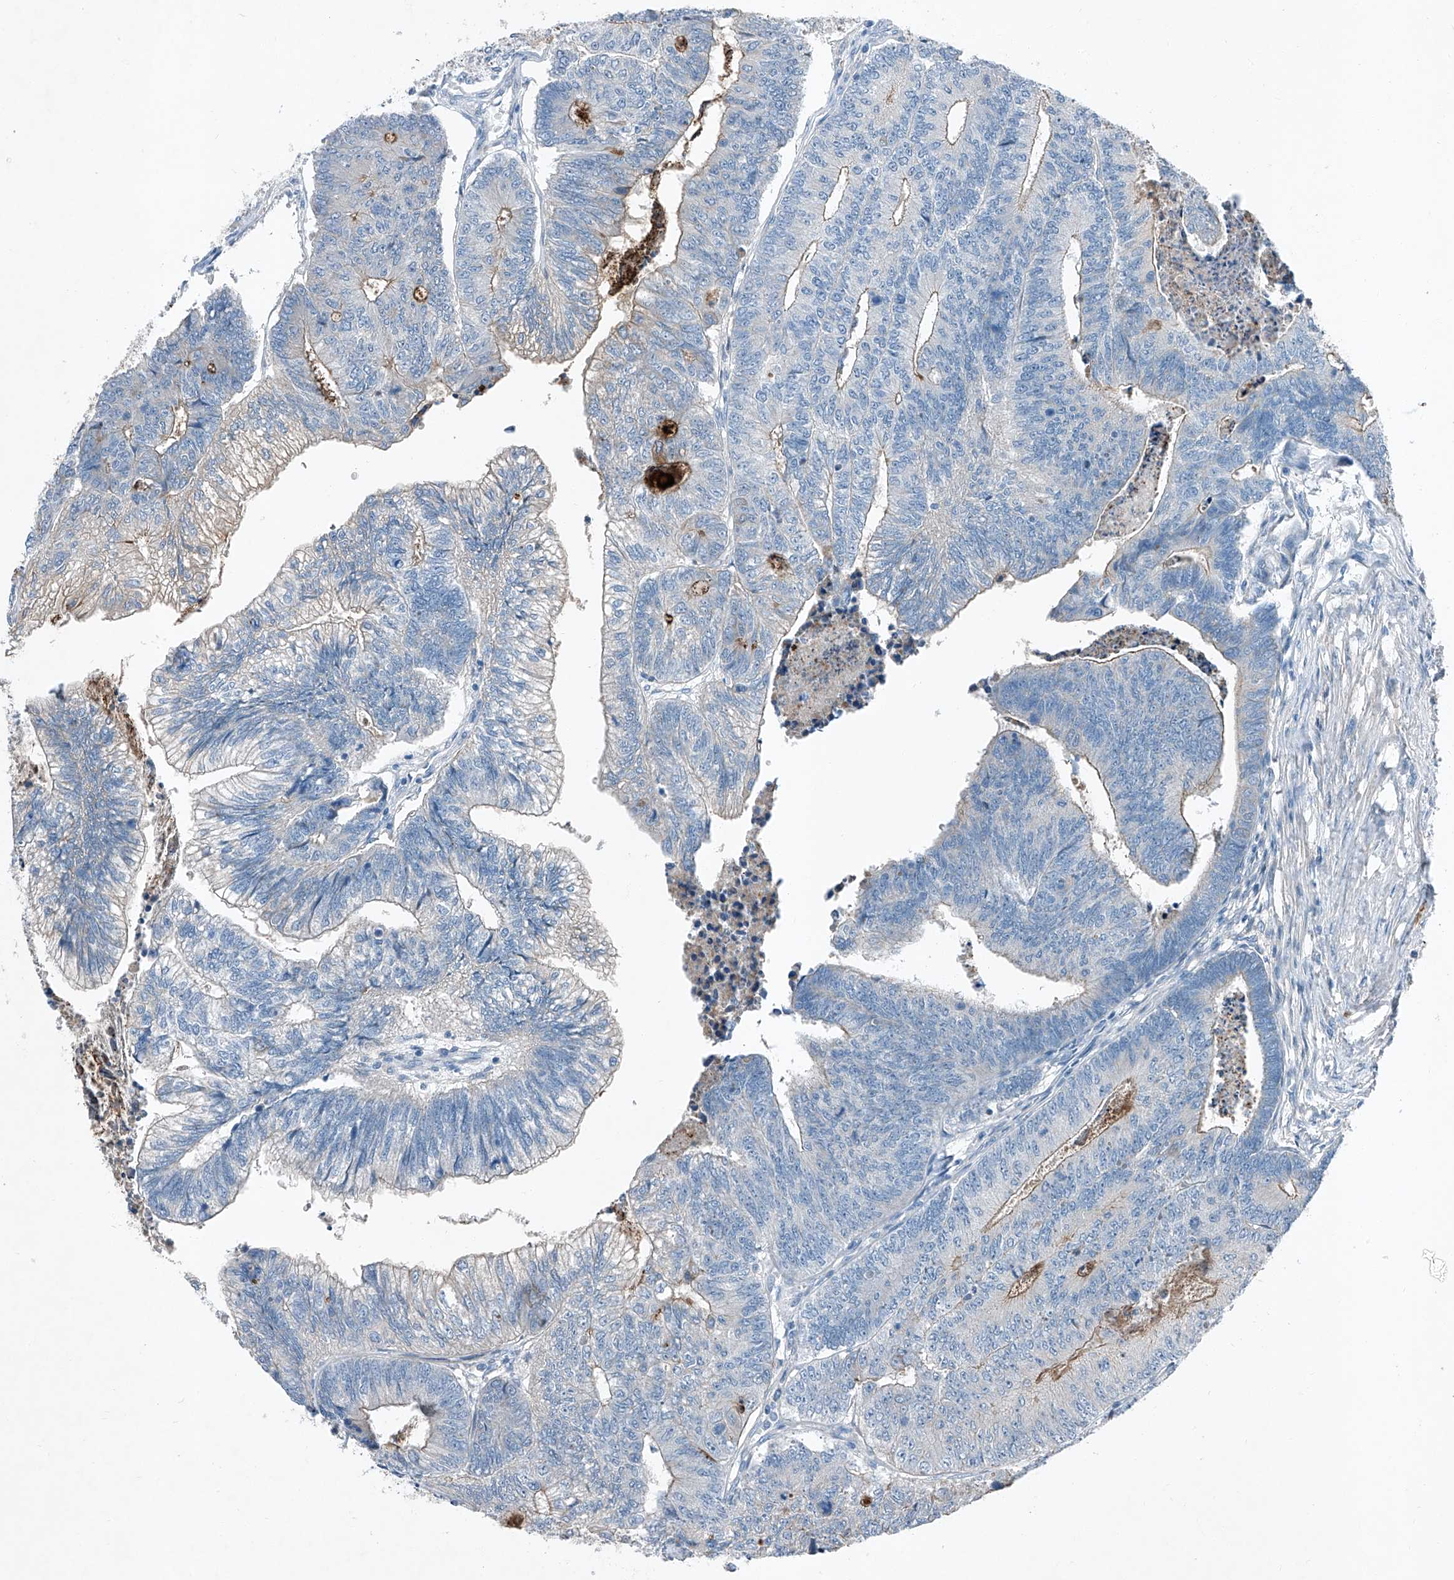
{"staining": {"intensity": "weak", "quantity": "<25%", "location": "cytoplasmic/membranous"}, "tissue": "colorectal cancer", "cell_type": "Tumor cells", "image_type": "cancer", "snomed": [{"axis": "morphology", "description": "Adenocarcinoma, NOS"}, {"axis": "topography", "description": "Colon"}], "caption": "DAB (3,3'-diaminobenzidine) immunohistochemical staining of human colorectal cancer reveals no significant expression in tumor cells.", "gene": "MDGA1", "patient": {"sex": "female", "age": 67}}